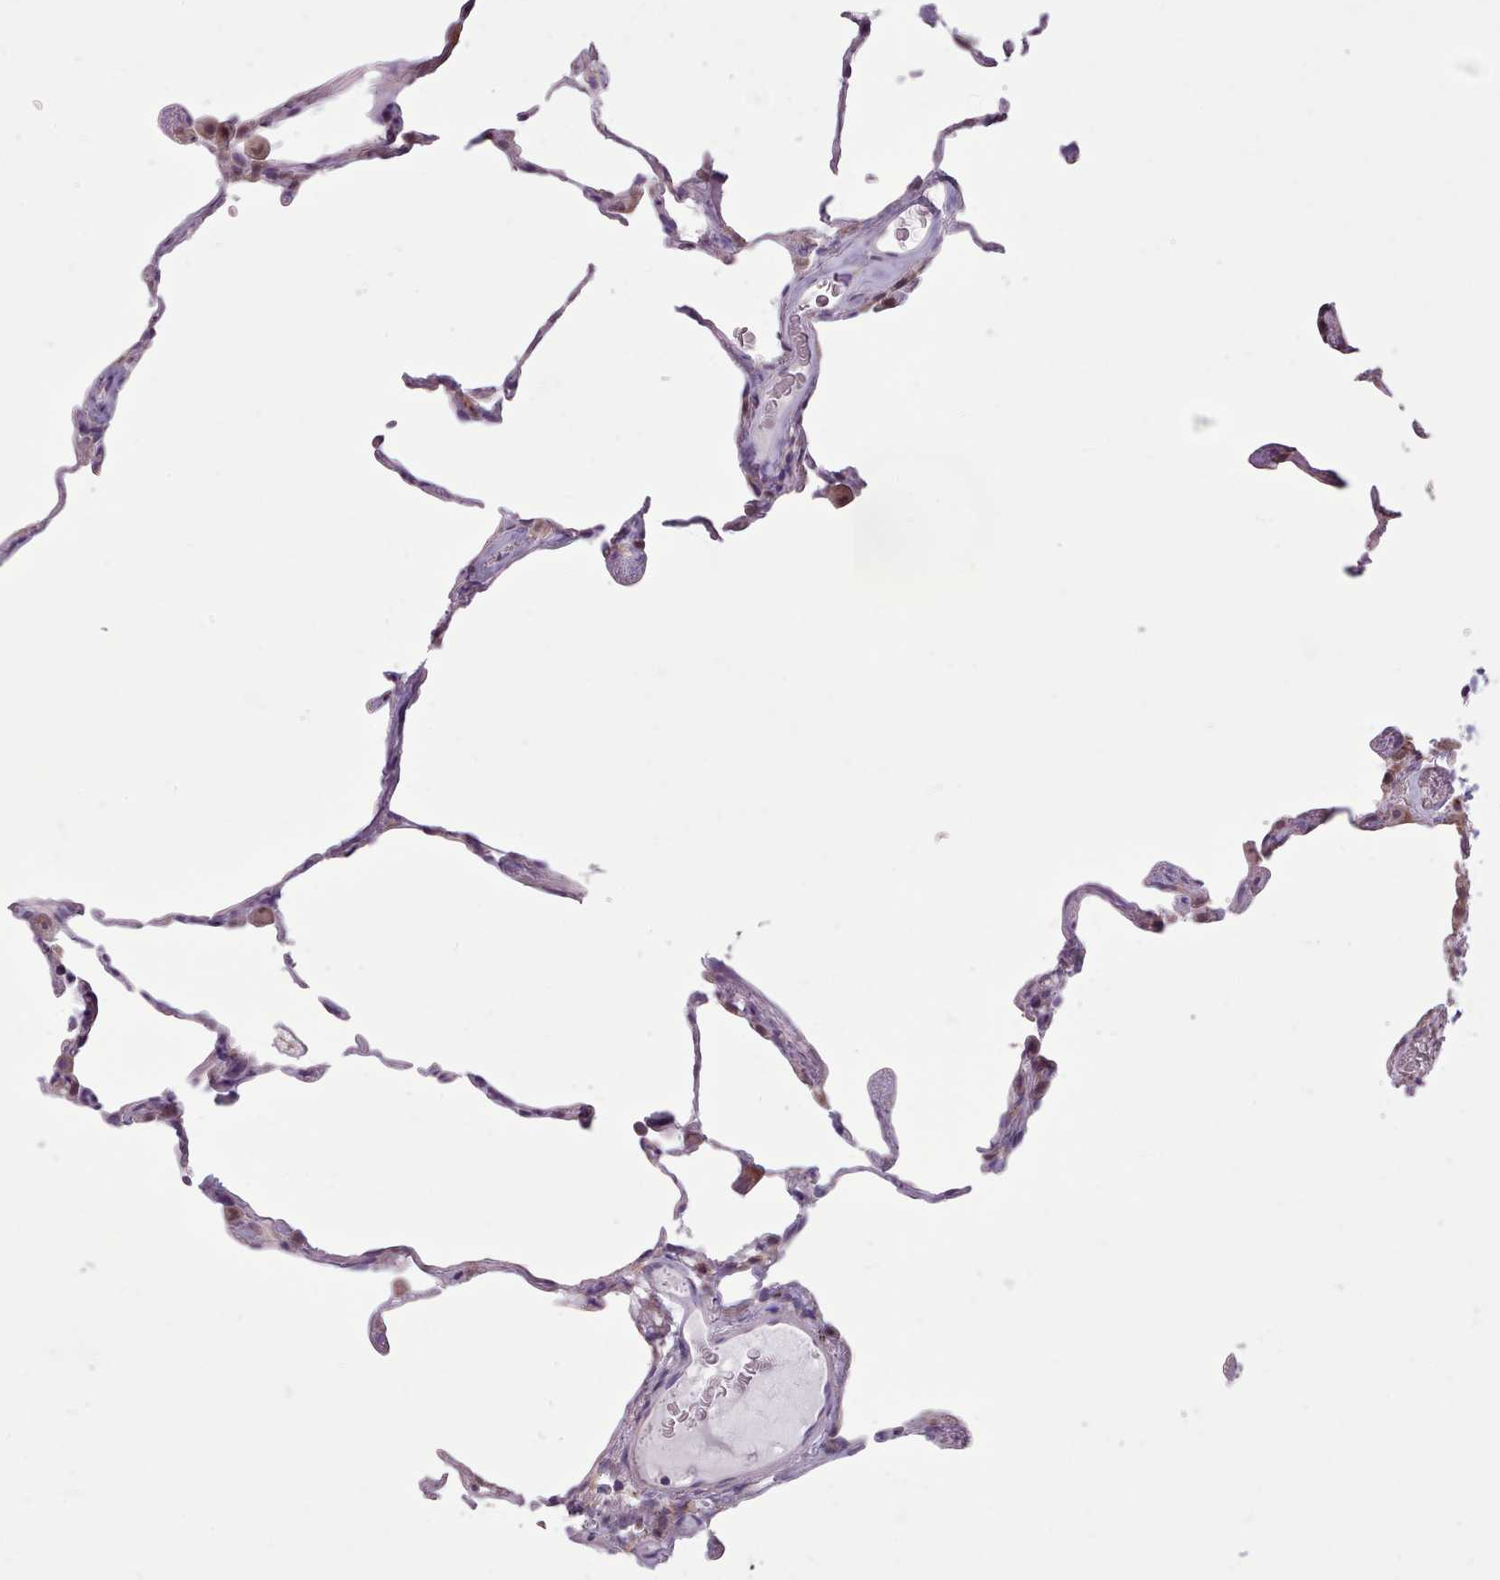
{"staining": {"intensity": "negative", "quantity": "none", "location": "none"}, "tissue": "lung", "cell_type": "Alveolar cells", "image_type": "normal", "snomed": [{"axis": "morphology", "description": "Normal tissue, NOS"}, {"axis": "topography", "description": "Lung"}], "caption": "Benign lung was stained to show a protein in brown. There is no significant positivity in alveolar cells.", "gene": "SLURP1", "patient": {"sex": "female", "age": 57}}